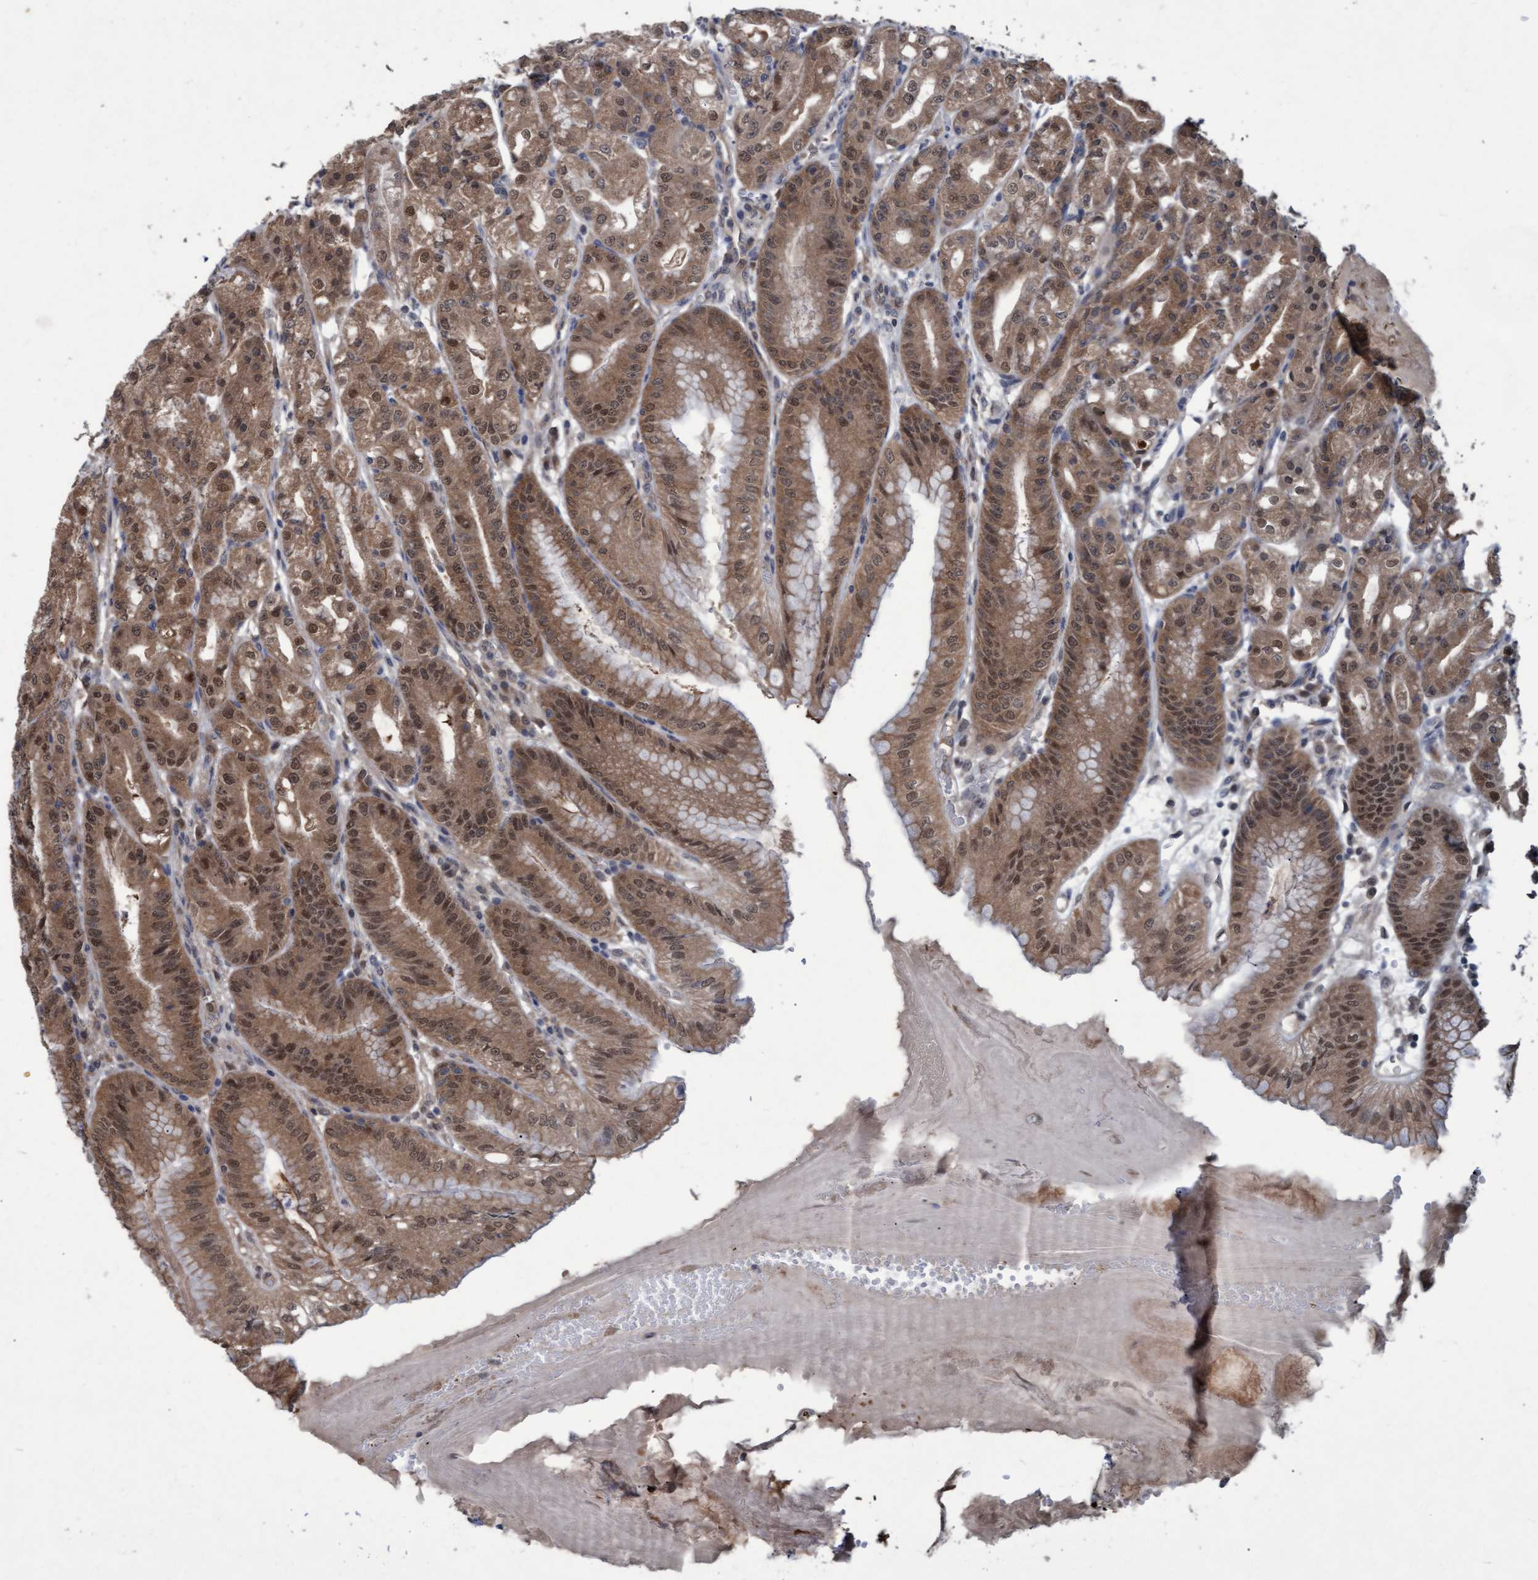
{"staining": {"intensity": "moderate", "quantity": ">75%", "location": "cytoplasmic/membranous,nuclear"}, "tissue": "stomach", "cell_type": "Glandular cells", "image_type": "normal", "snomed": [{"axis": "morphology", "description": "Normal tissue, NOS"}, {"axis": "topography", "description": "Stomach, lower"}], "caption": "Immunohistochemistry (IHC) histopathology image of benign stomach: stomach stained using immunohistochemistry (IHC) shows medium levels of moderate protein expression localized specifically in the cytoplasmic/membranous,nuclear of glandular cells, appearing as a cytoplasmic/membranous,nuclear brown color.", "gene": "PSMB6", "patient": {"sex": "male", "age": 71}}